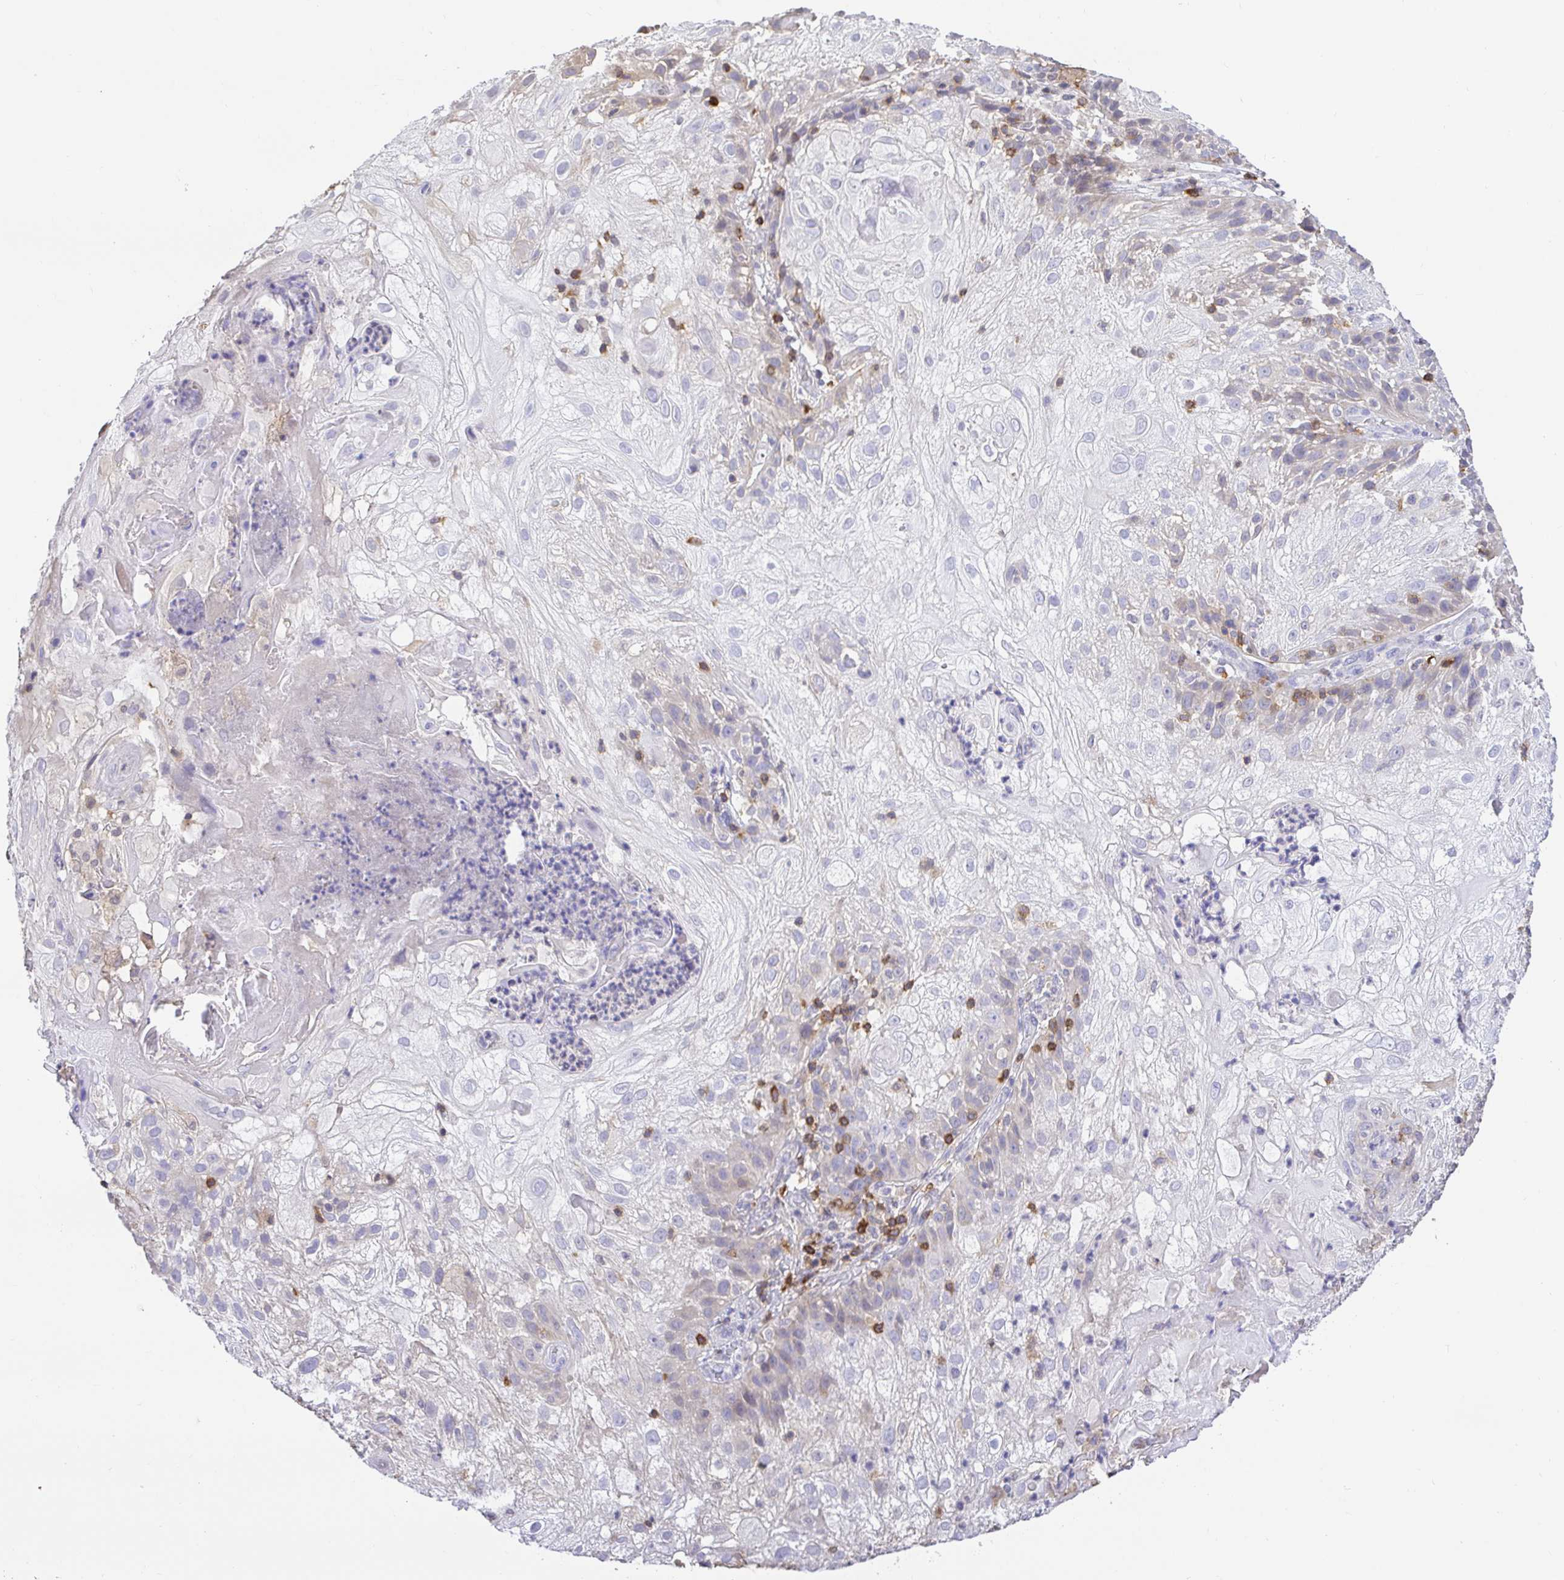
{"staining": {"intensity": "negative", "quantity": "none", "location": "none"}, "tissue": "skin cancer", "cell_type": "Tumor cells", "image_type": "cancer", "snomed": [{"axis": "morphology", "description": "Normal tissue, NOS"}, {"axis": "morphology", "description": "Squamous cell carcinoma, NOS"}, {"axis": "topography", "description": "Skin"}], "caption": "Squamous cell carcinoma (skin) was stained to show a protein in brown. There is no significant expression in tumor cells. (DAB (3,3'-diaminobenzidine) immunohistochemistry, high magnification).", "gene": "SKAP1", "patient": {"sex": "female", "age": 83}}